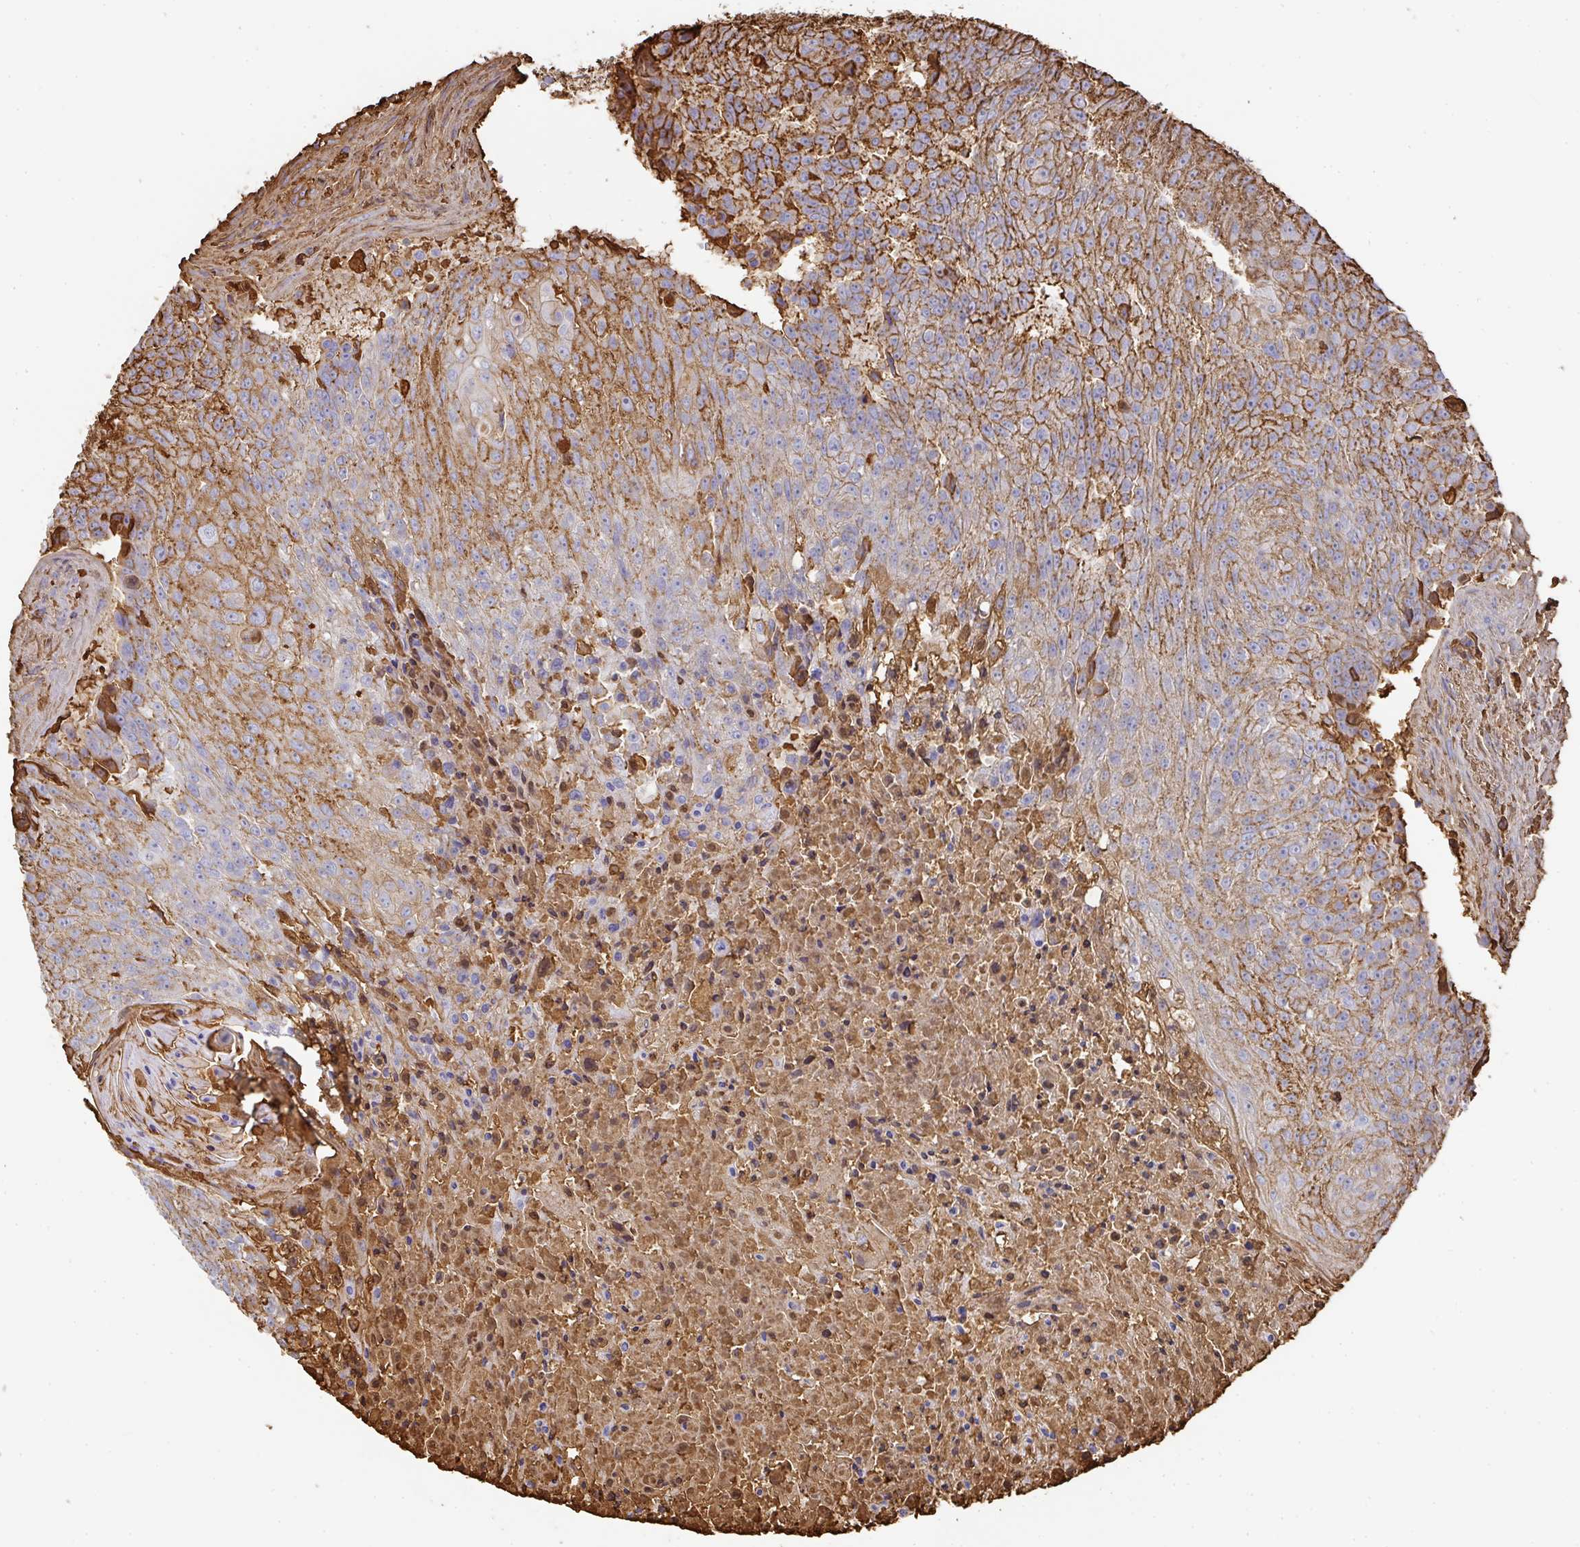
{"staining": {"intensity": "moderate", "quantity": ">75%", "location": "cytoplasmic/membranous"}, "tissue": "urothelial cancer", "cell_type": "Tumor cells", "image_type": "cancer", "snomed": [{"axis": "morphology", "description": "Urothelial carcinoma, High grade"}, {"axis": "topography", "description": "Urinary bladder"}], "caption": "Protein analysis of urothelial carcinoma (high-grade) tissue demonstrates moderate cytoplasmic/membranous expression in about >75% of tumor cells.", "gene": "ALB", "patient": {"sex": "female", "age": 63}}